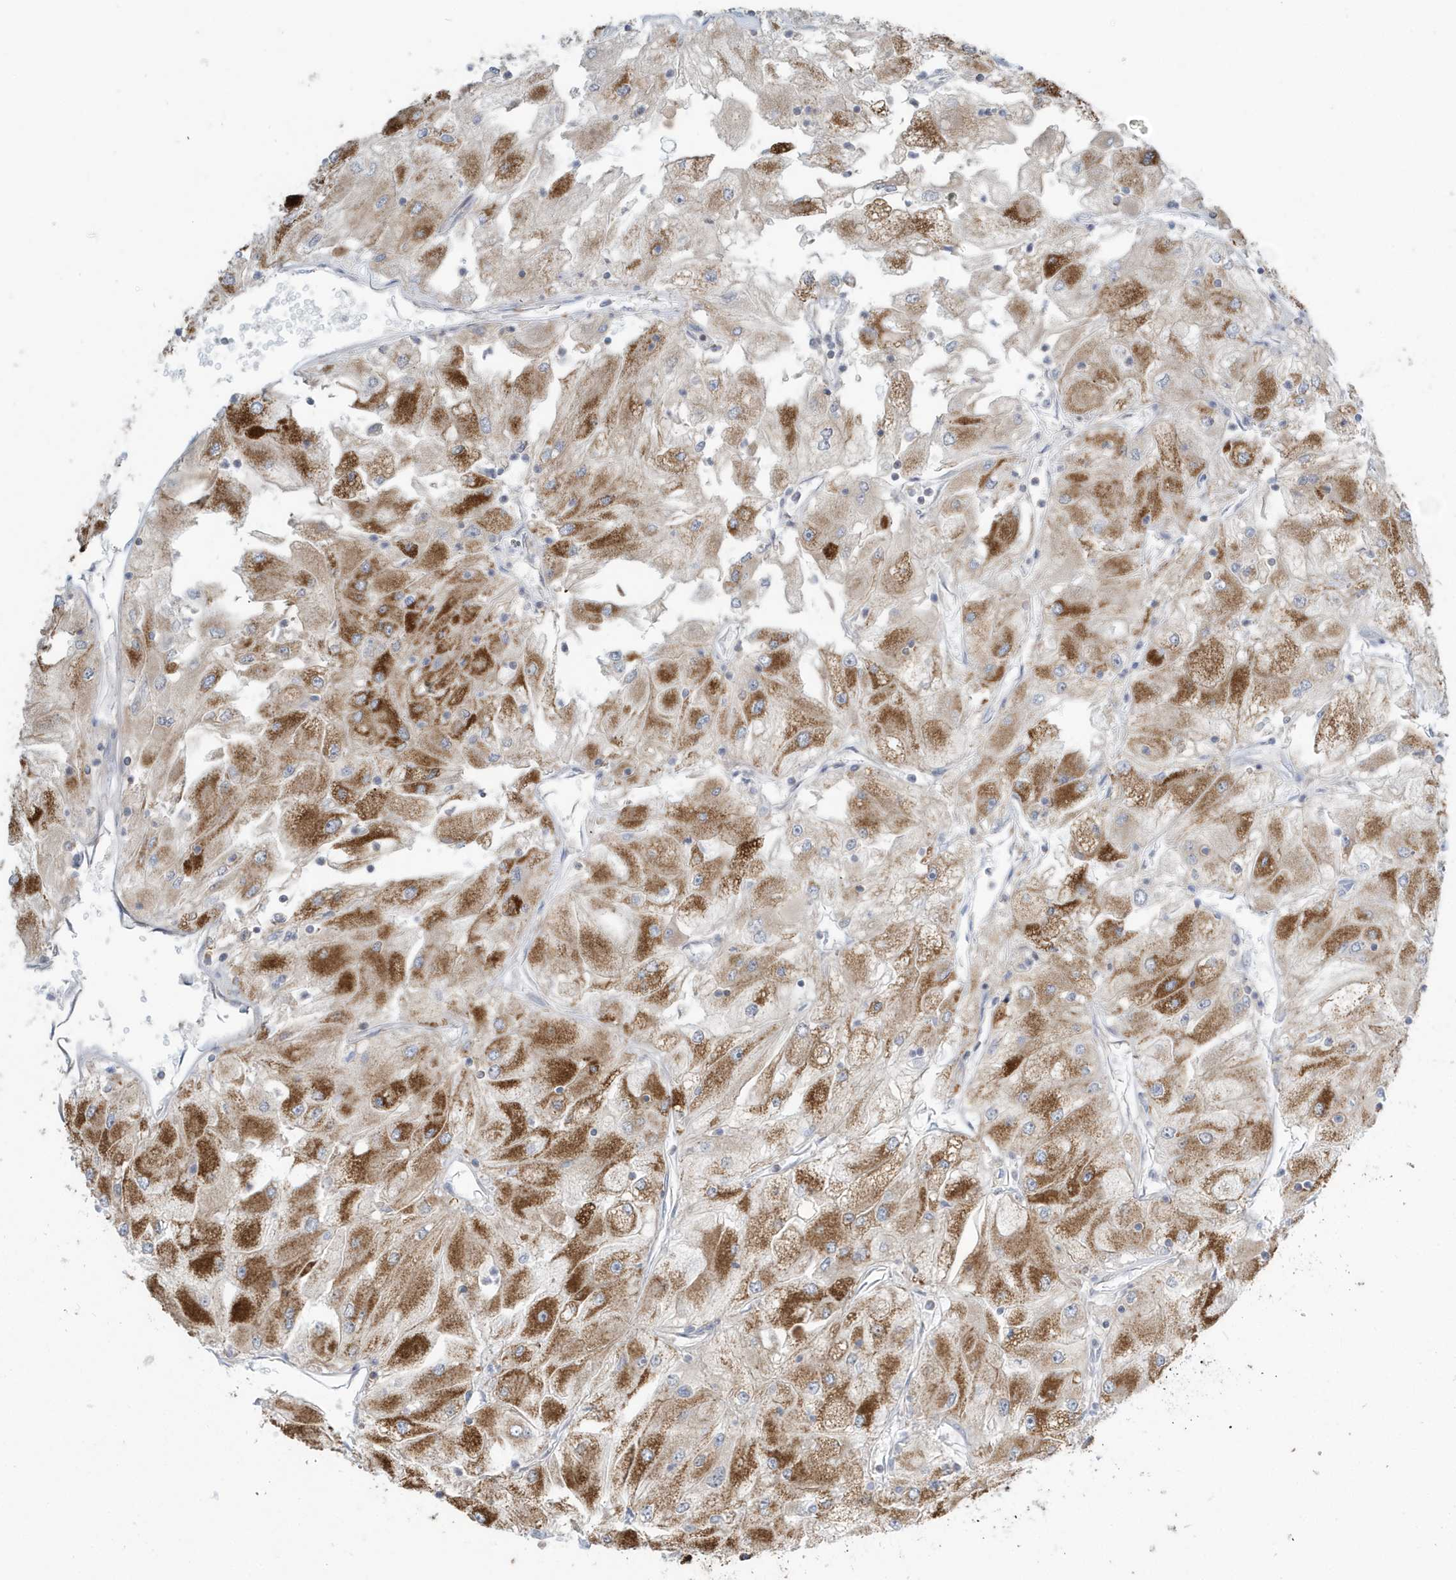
{"staining": {"intensity": "strong", "quantity": ">75%", "location": "cytoplasmic/membranous"}, "tissue": "renal cancer", "cell_type": "Tumor cells", "image_type": "cancer", "snomed": [{"axis": "morphology", "description": "Adenocarcinoma, NOS"}, {"axis": "topography", "description": "Kidney"}], "caption": "This histopathology image demonstrates adenocarcinoma (renal) stained with immunohistochemistry (IHC) to label a protein in brown. The cytoplasmic/membranous of tumor cells show strong positivity for the protein. Nuclei are counter-stained blue.", "gene": "RAB11FIP3", "patient": {"sex": "male", "age": 80}}